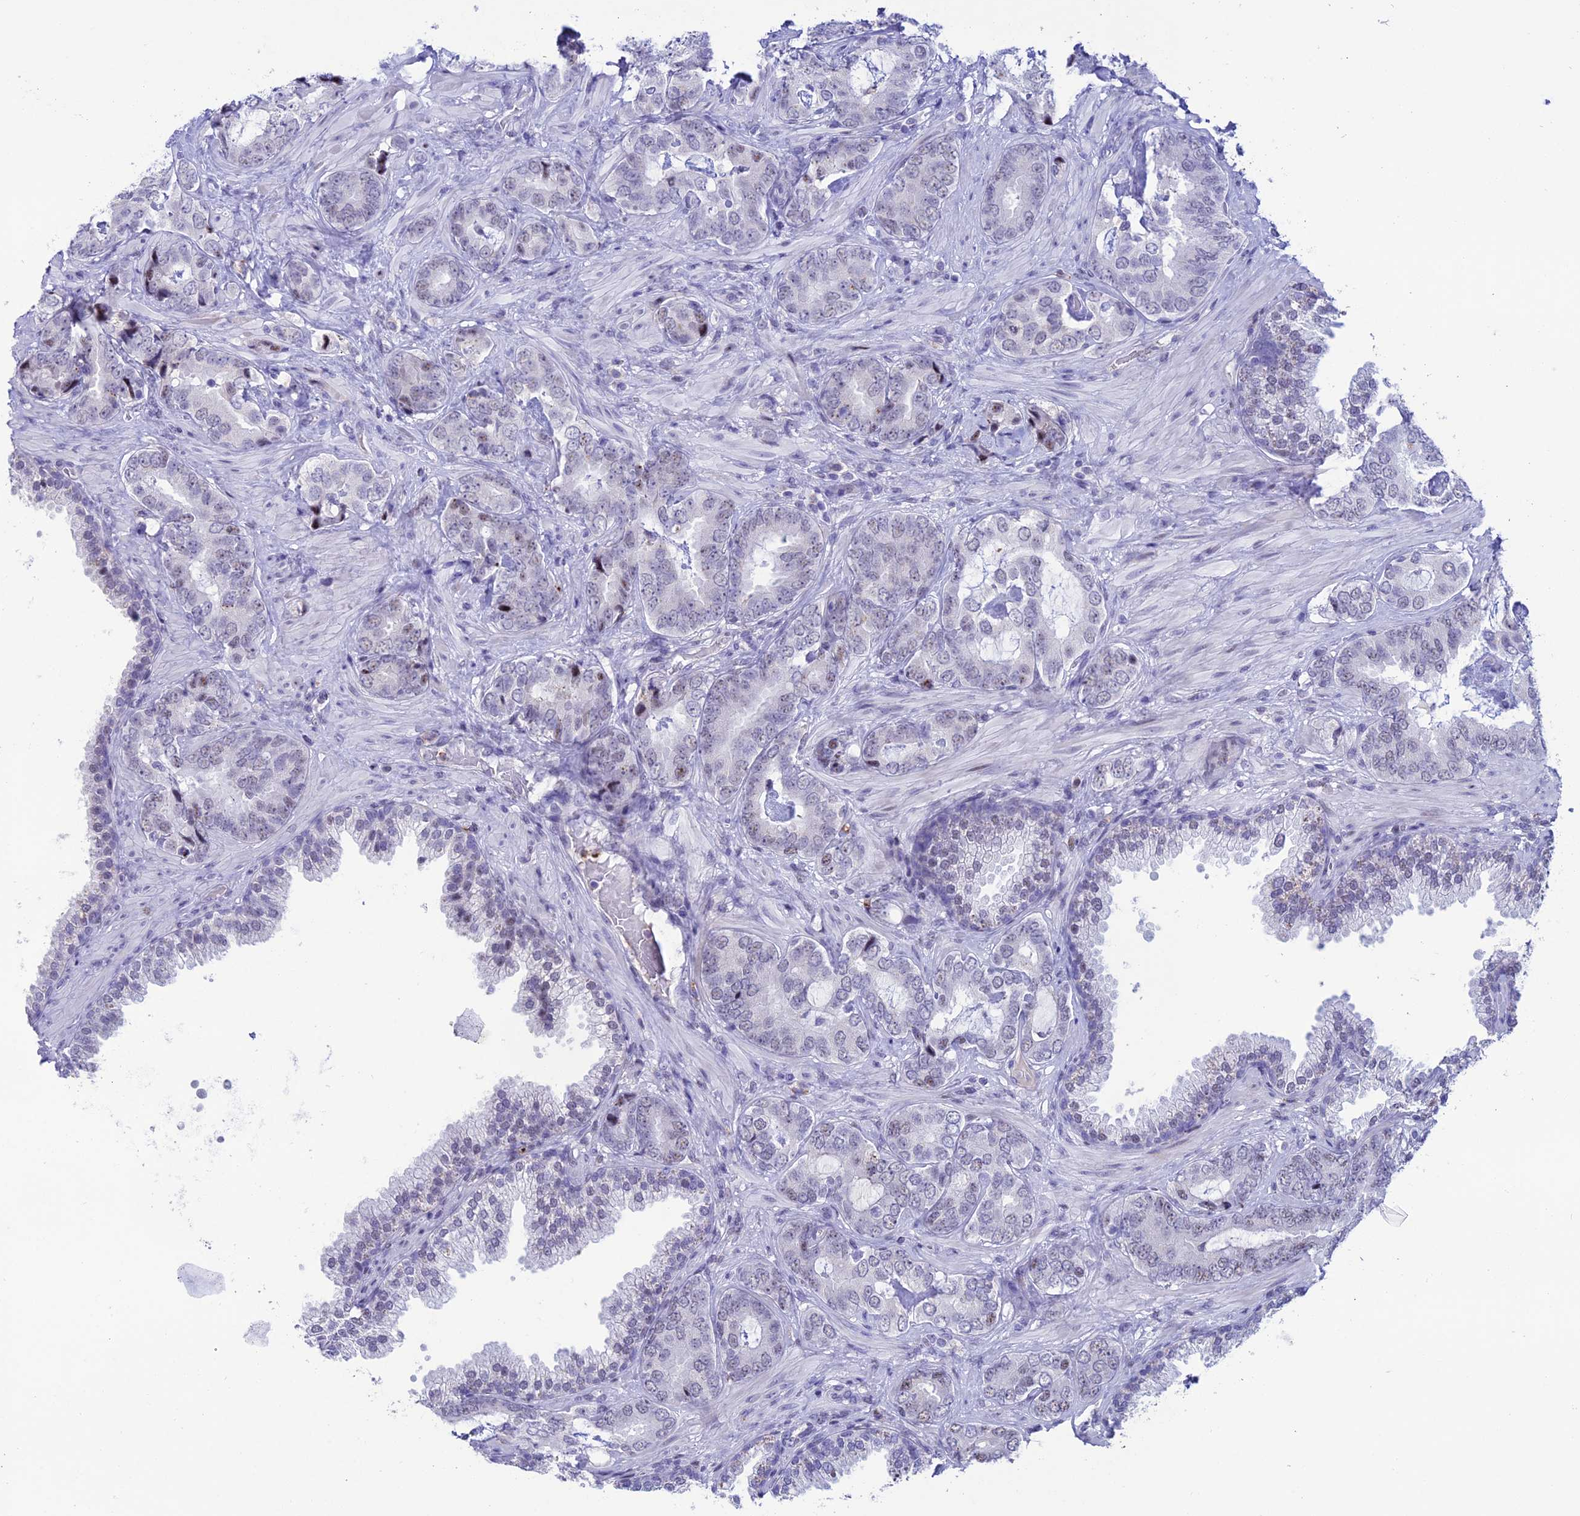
{"staining": {"intensity": "negative", "quantity": "none", "location": "none"}, "tissue": "prostate cancer", "cell_type": "Tumor cells", "image_type": "cancer", "snomed": [{"axis": "morphology", "description": "Adenocarcinoma, High grade"}, {"axis": "topography", "description": "Prostate"}], "caption": "Prostate cancer (high-grade adenocarcinoma) stained for a protein using immunohistochemistry shows no staining tumor cells.", "gene": "MFSD2B", "patient": {"sex": "male", "age": 71}}